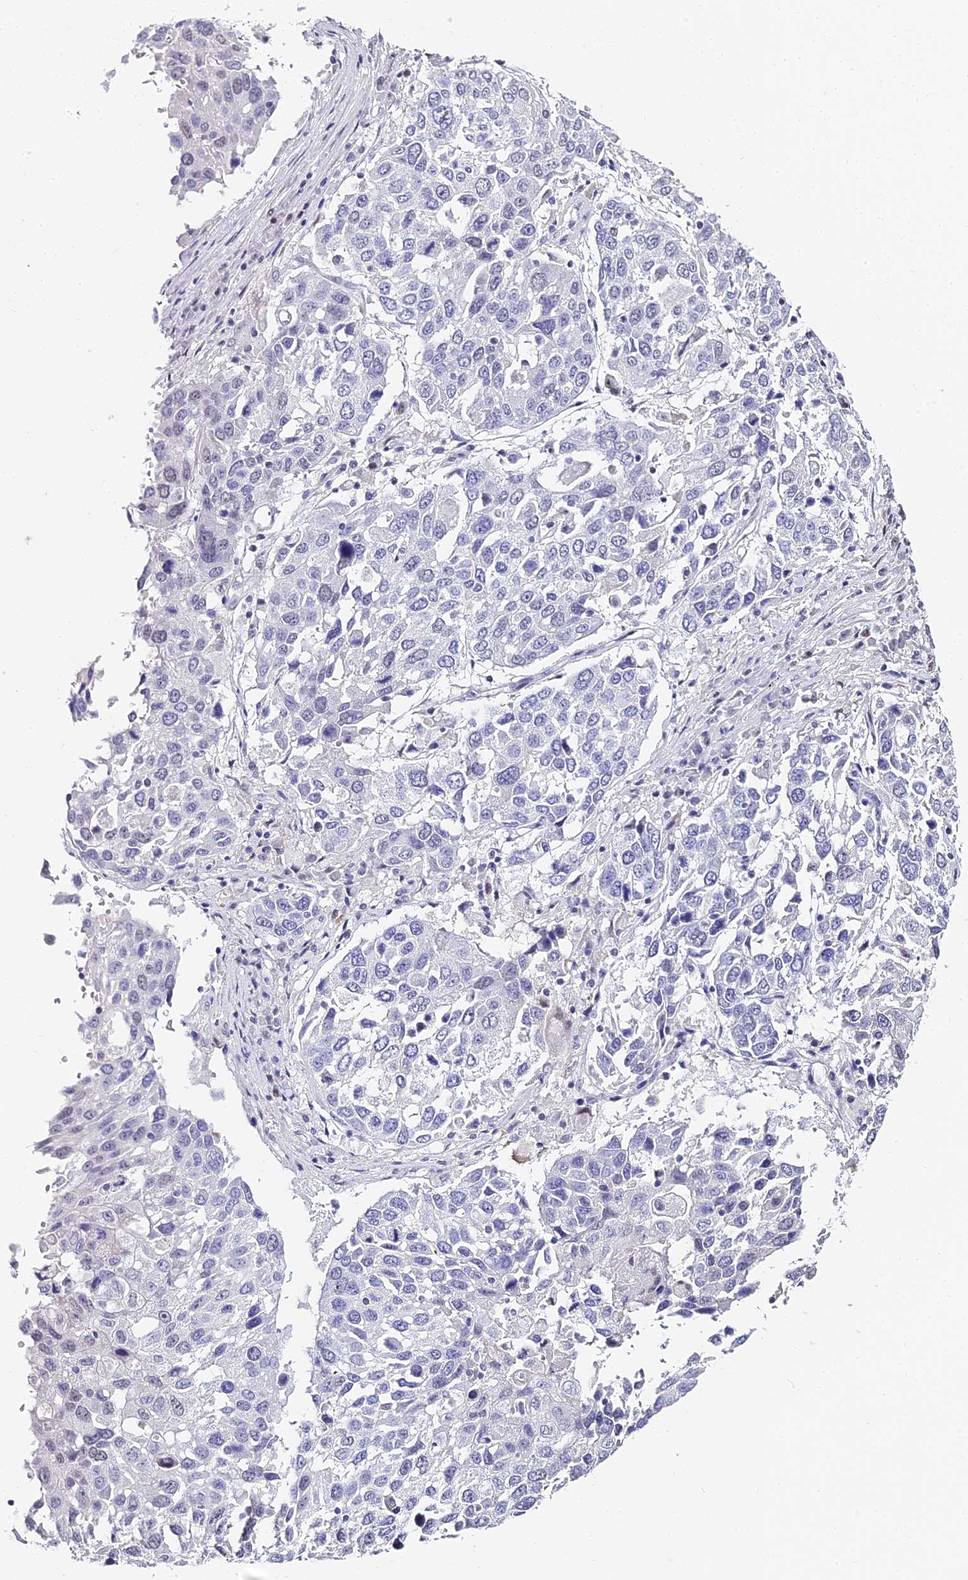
{"staining": {"intensity": "negative", "quantity": "none", "location": "none"}, "tissue": "lung cancer", "cell_type": "Tumor cells", "image_type": "cancer", "snomed": [{"axis": "morphology", "description": "Squamous cell carcinoma, NOS"}, {"axis": "topography", "description": "Lung"}], "caption": "An immunohistochemistry (IHC) image of lung squamous cell carcinoma is shown. There is no staining in tumor cells of lung squamous cell carcinoma.", "gene": "ABHD14A-ACY1", "patient": {"sex": "male", "age": 65}}